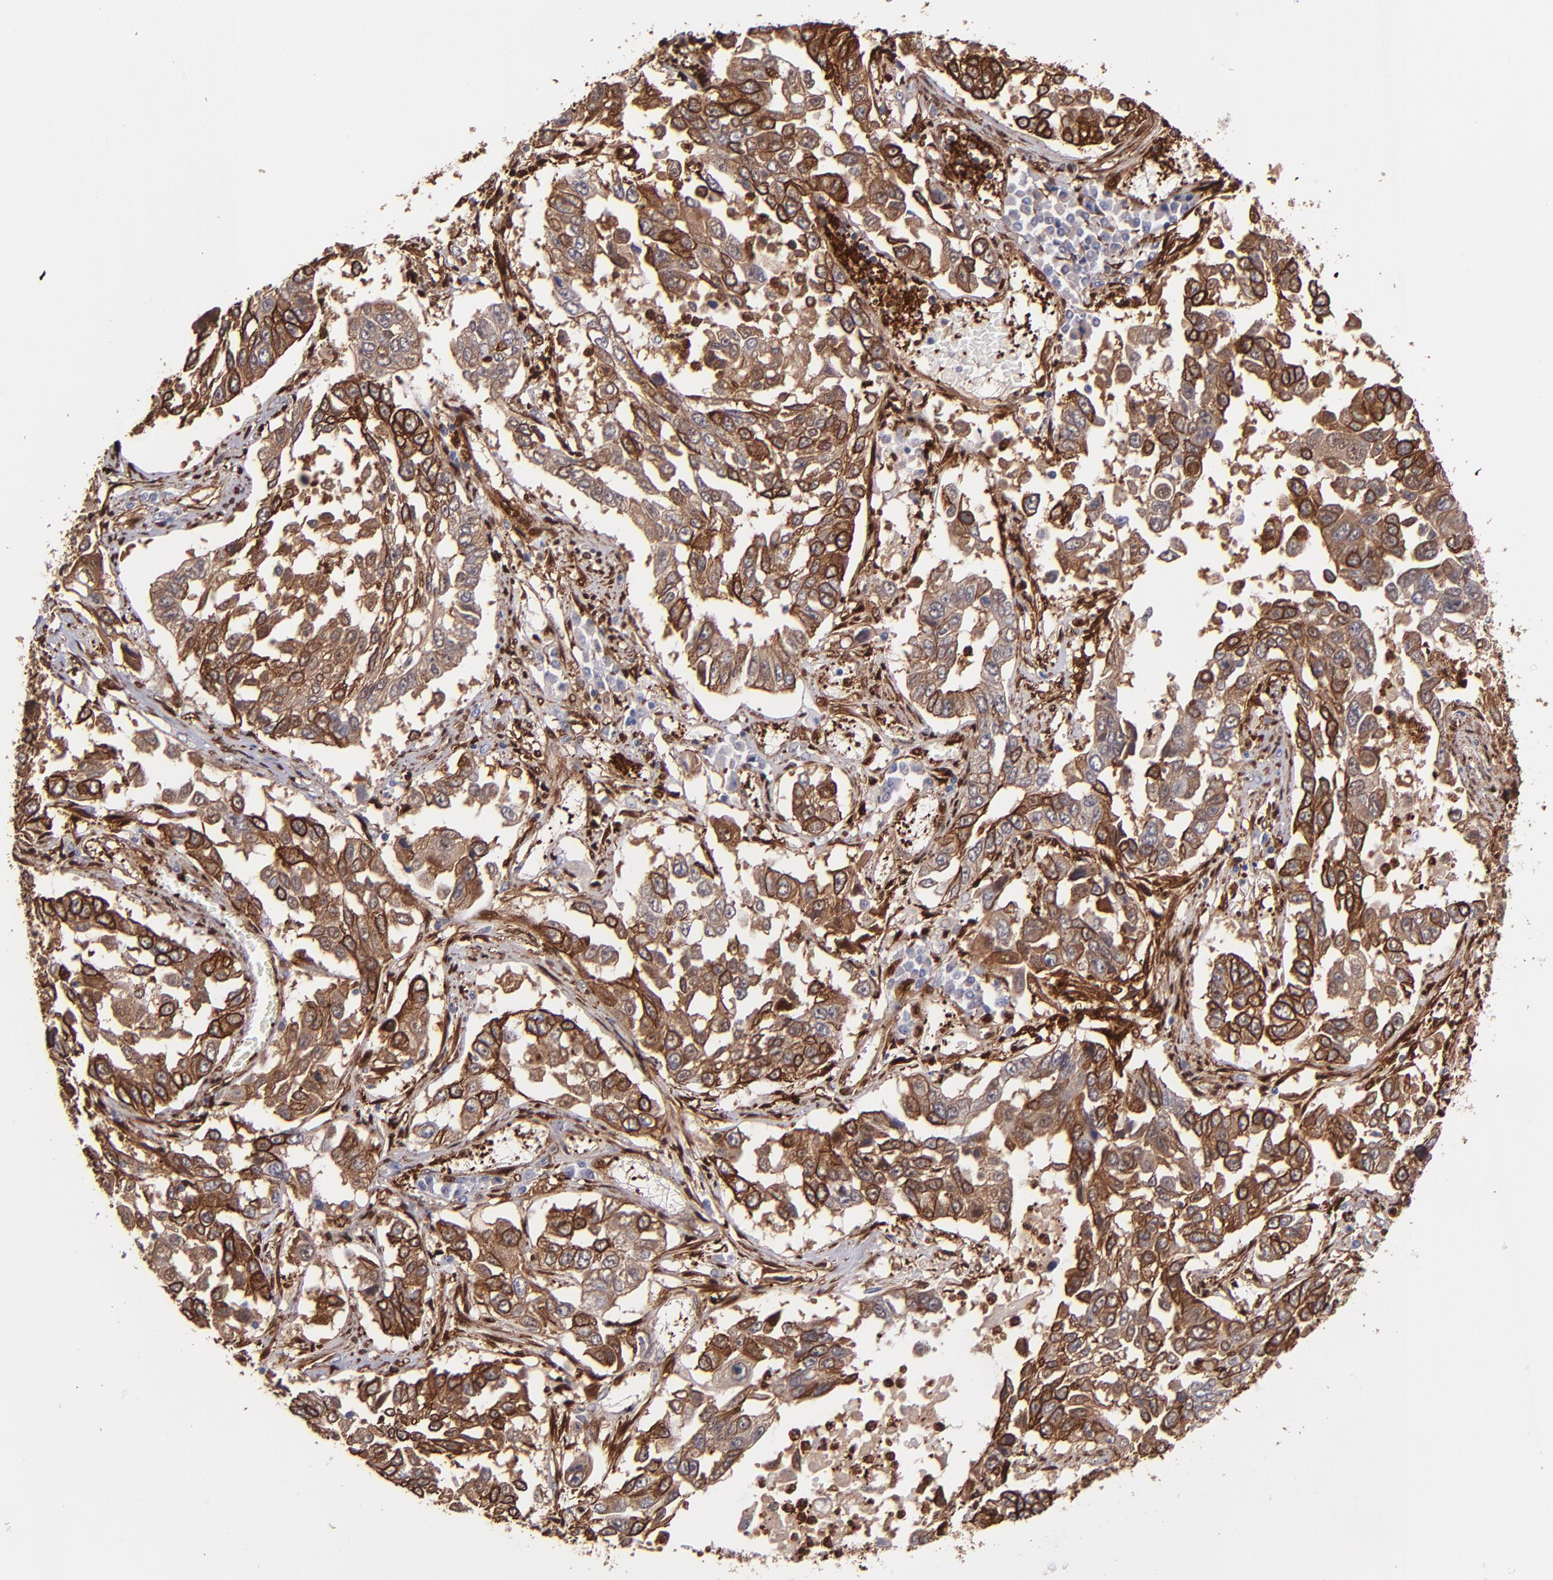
{"staining": {"intensity": "moderate", "quantity": ">75%", "location": "cytoplasmic/membranous"}, "tissue": "lung cancer", "cell_type": "Tumor cells", "image_type": "cancer", "snomed": [{"axis": "morphology", "description": "Squamous cell carcinoma, NOS"}, {"axis": "topography", "description": "Lung"}], "caption": "Tumor cells reveal medium levels of moderate cytoplasmic/membranous staining in about >75% of cells in lung squamous cell carcinoma. Immunohistochemistry stains the protein in brown and the nuclei are stained blue.", "gene": "VCL", "patient": {"sex": "male", "age": 71}}